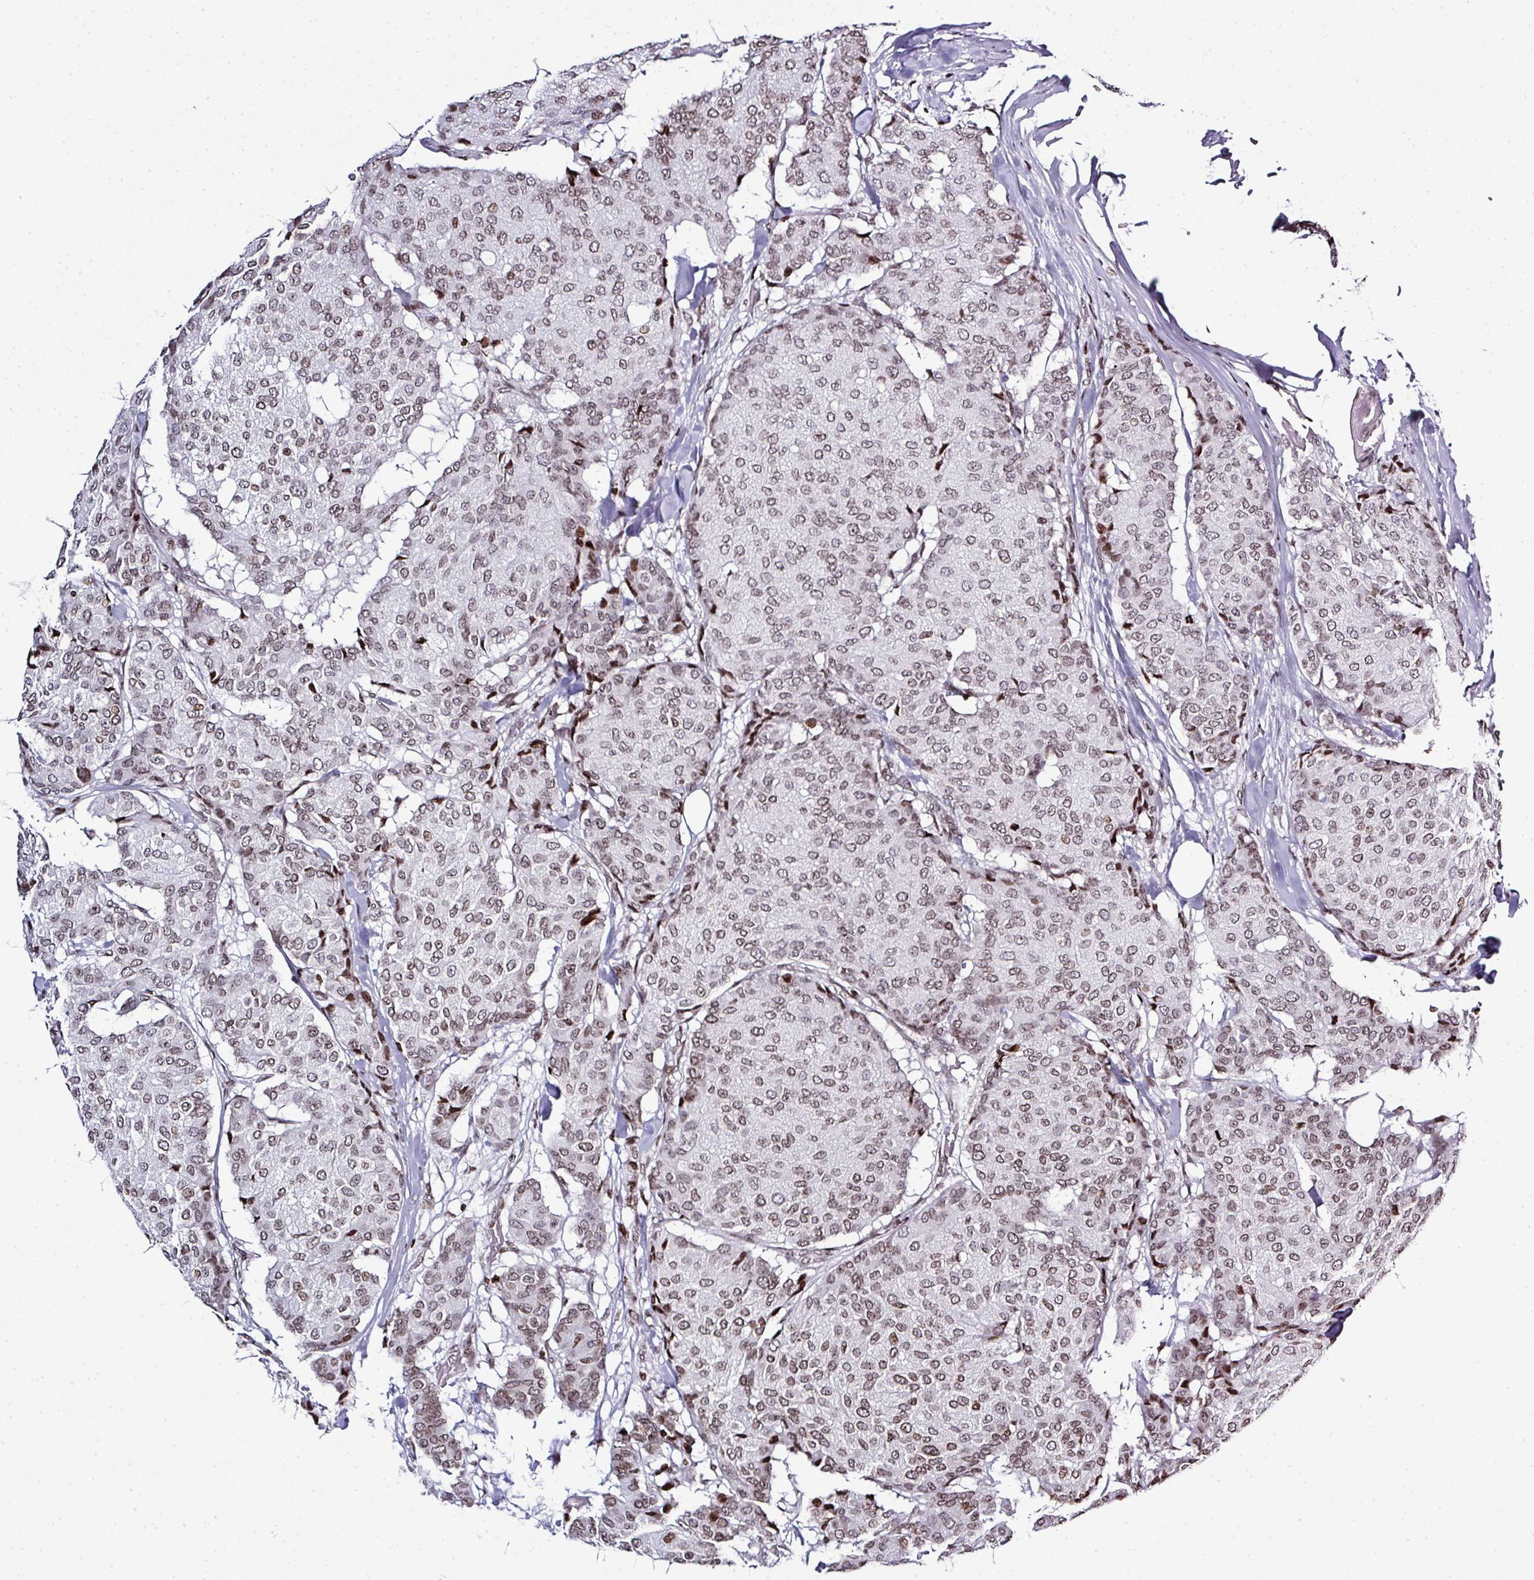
{"staining": {"intensity": "weak", "quantity": ">75%", "location": "nuclear"}, "tissue": "breast cancer", "cell_type": "Tumor cells", "image_type": "cancer", "snomed": [{"axis": "morphology", "description": "Duct carcinoma"}, {"axis": "topography", "description": "Breast"}], "caption": "Immunohistochemistry image of human breast invasive ductal carcinoma stained for a protein (brown), which shows low levels of weak nuclear expression in approximately >75% of tumor cells.", "gene": "RASL11A", "patient": {"sex": "female", "age": 75}}